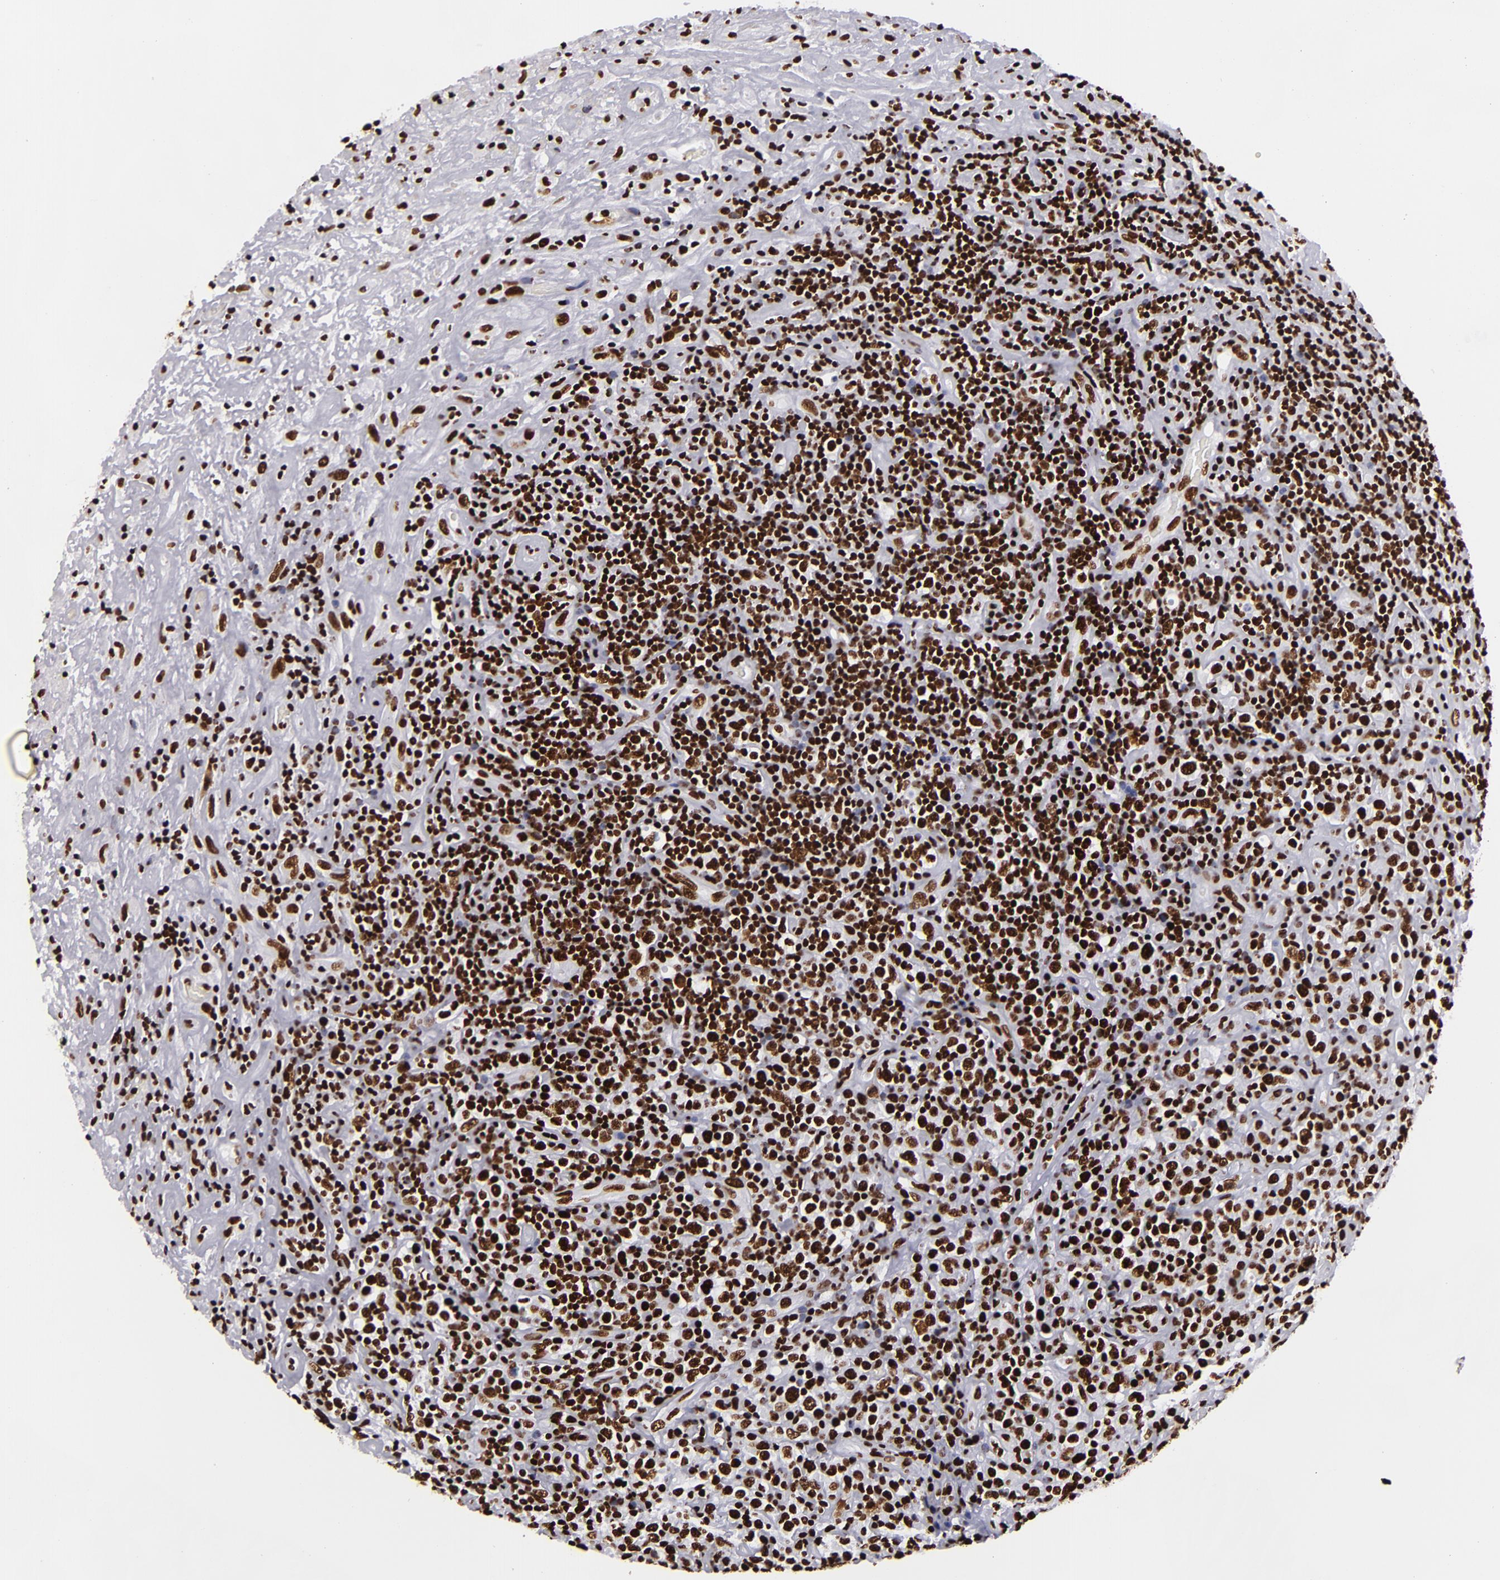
{"staining": {"intensity": "strong", "quantity": ">75%", "location": "nuclear"}, "tissue": "lymphoma", "cell_type": "Tumor cells", "image_type": "cancer", "snomed": [{"axis": "morphology", "description": "Hodgkin's disease, NOS"}, {"axis": "topography", "description": "Lymph node"}], "caption": "Immunohistochemical staining of Hodgkin's disease displays high levels of strong nuclear protein staining in about >75% of tumor cells.", "gene": "SAFB", "patient": {"sex": "male", "age": 46}}